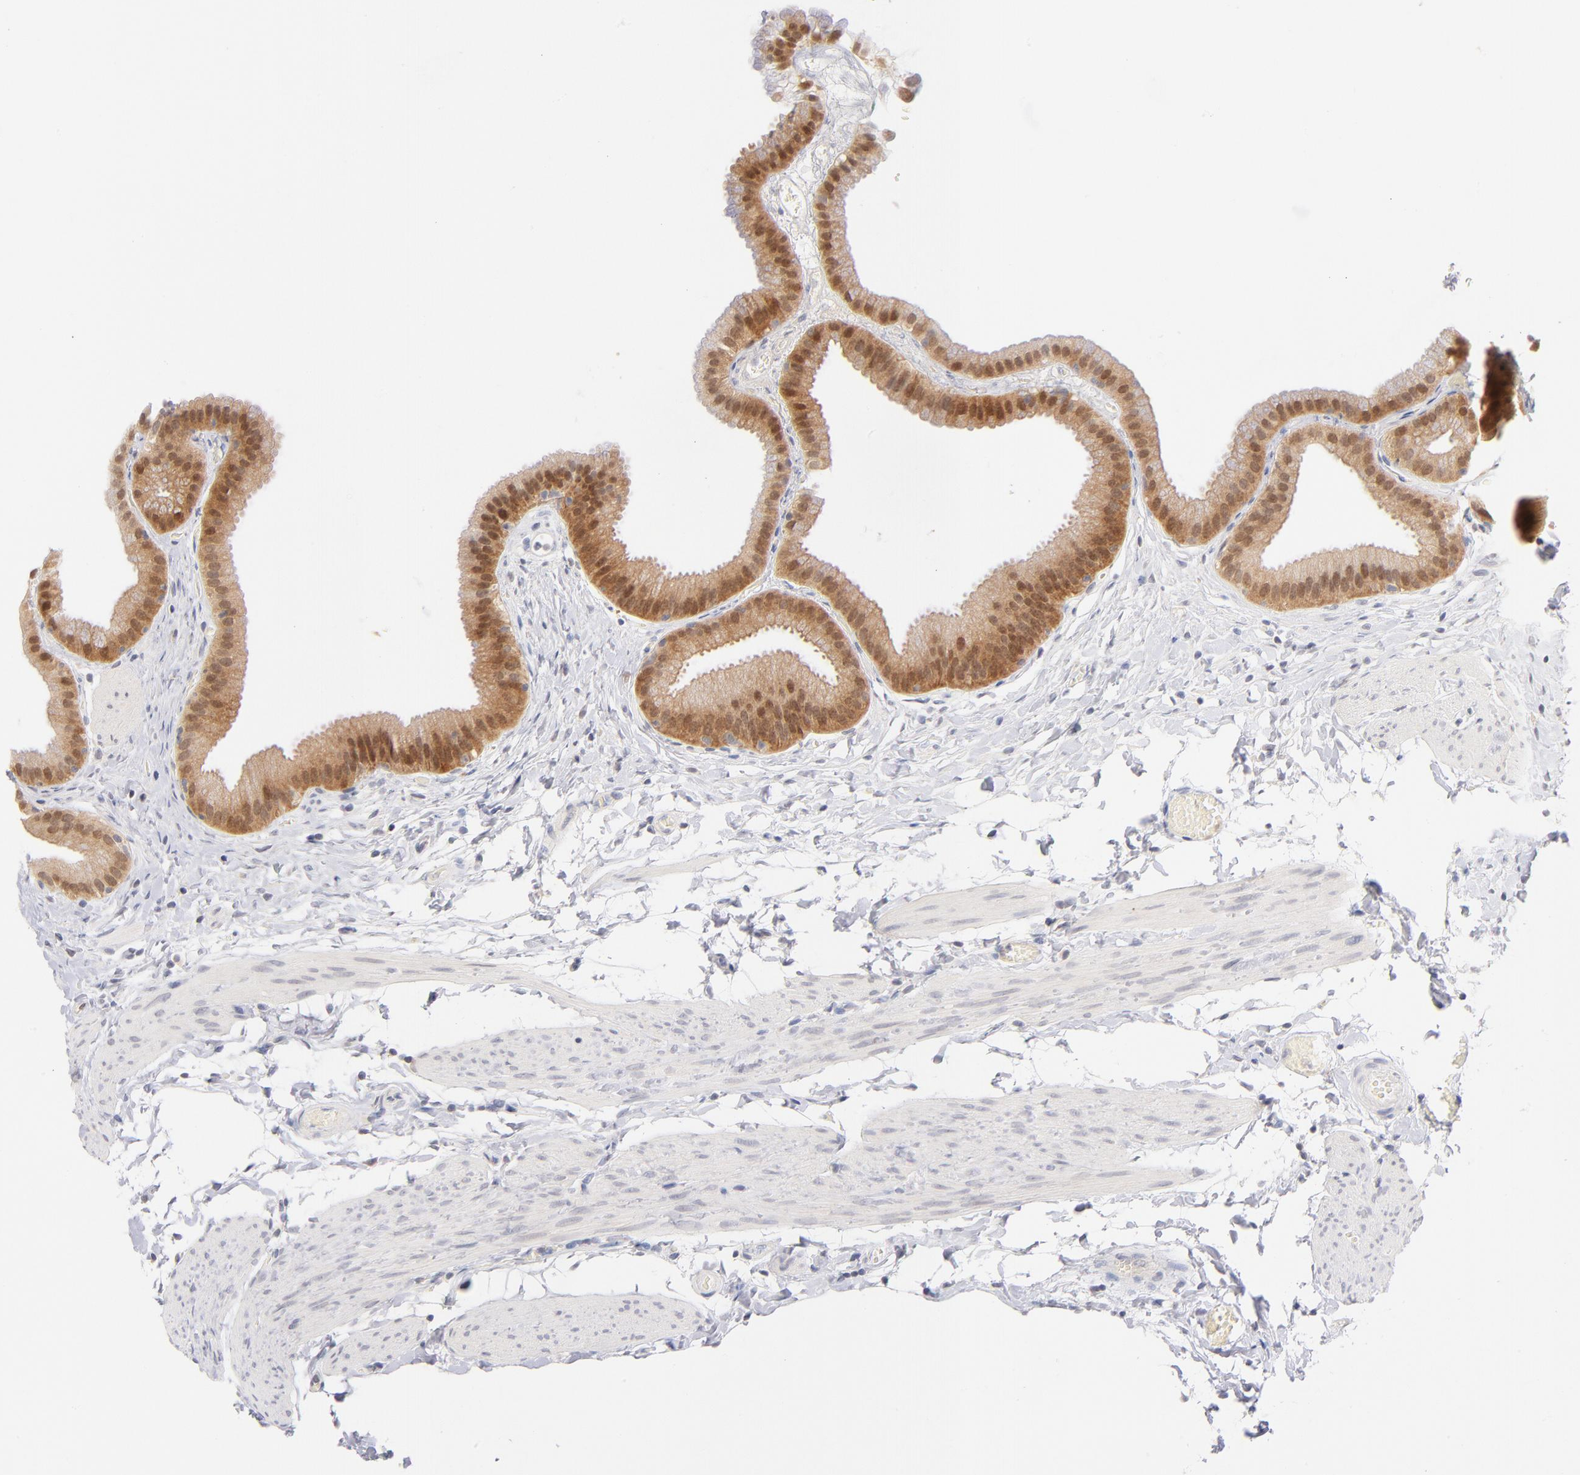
{"staining": {"intensity": "moderate", "quantity": ">75%", "location": "nuclear"}, "tissue": "gallbladder", "cell_type": "Glandular cells", "image_type": "normal", "snomed": [{"axis": "morphology", "description": "Normal tissue, NOS"}, {"axis": "topography", "description": "Gallbladder"}], "caption": "IHC image of unremarkable gallbladder: human gallbladder stained using IHC reveals medium levels of moderate protein expression localized specifically in the nuclear of glandular cells, appearing as a nuclear brown color.", "gene": "CASP6", "patient": {"sex": "female", "age": 63}}